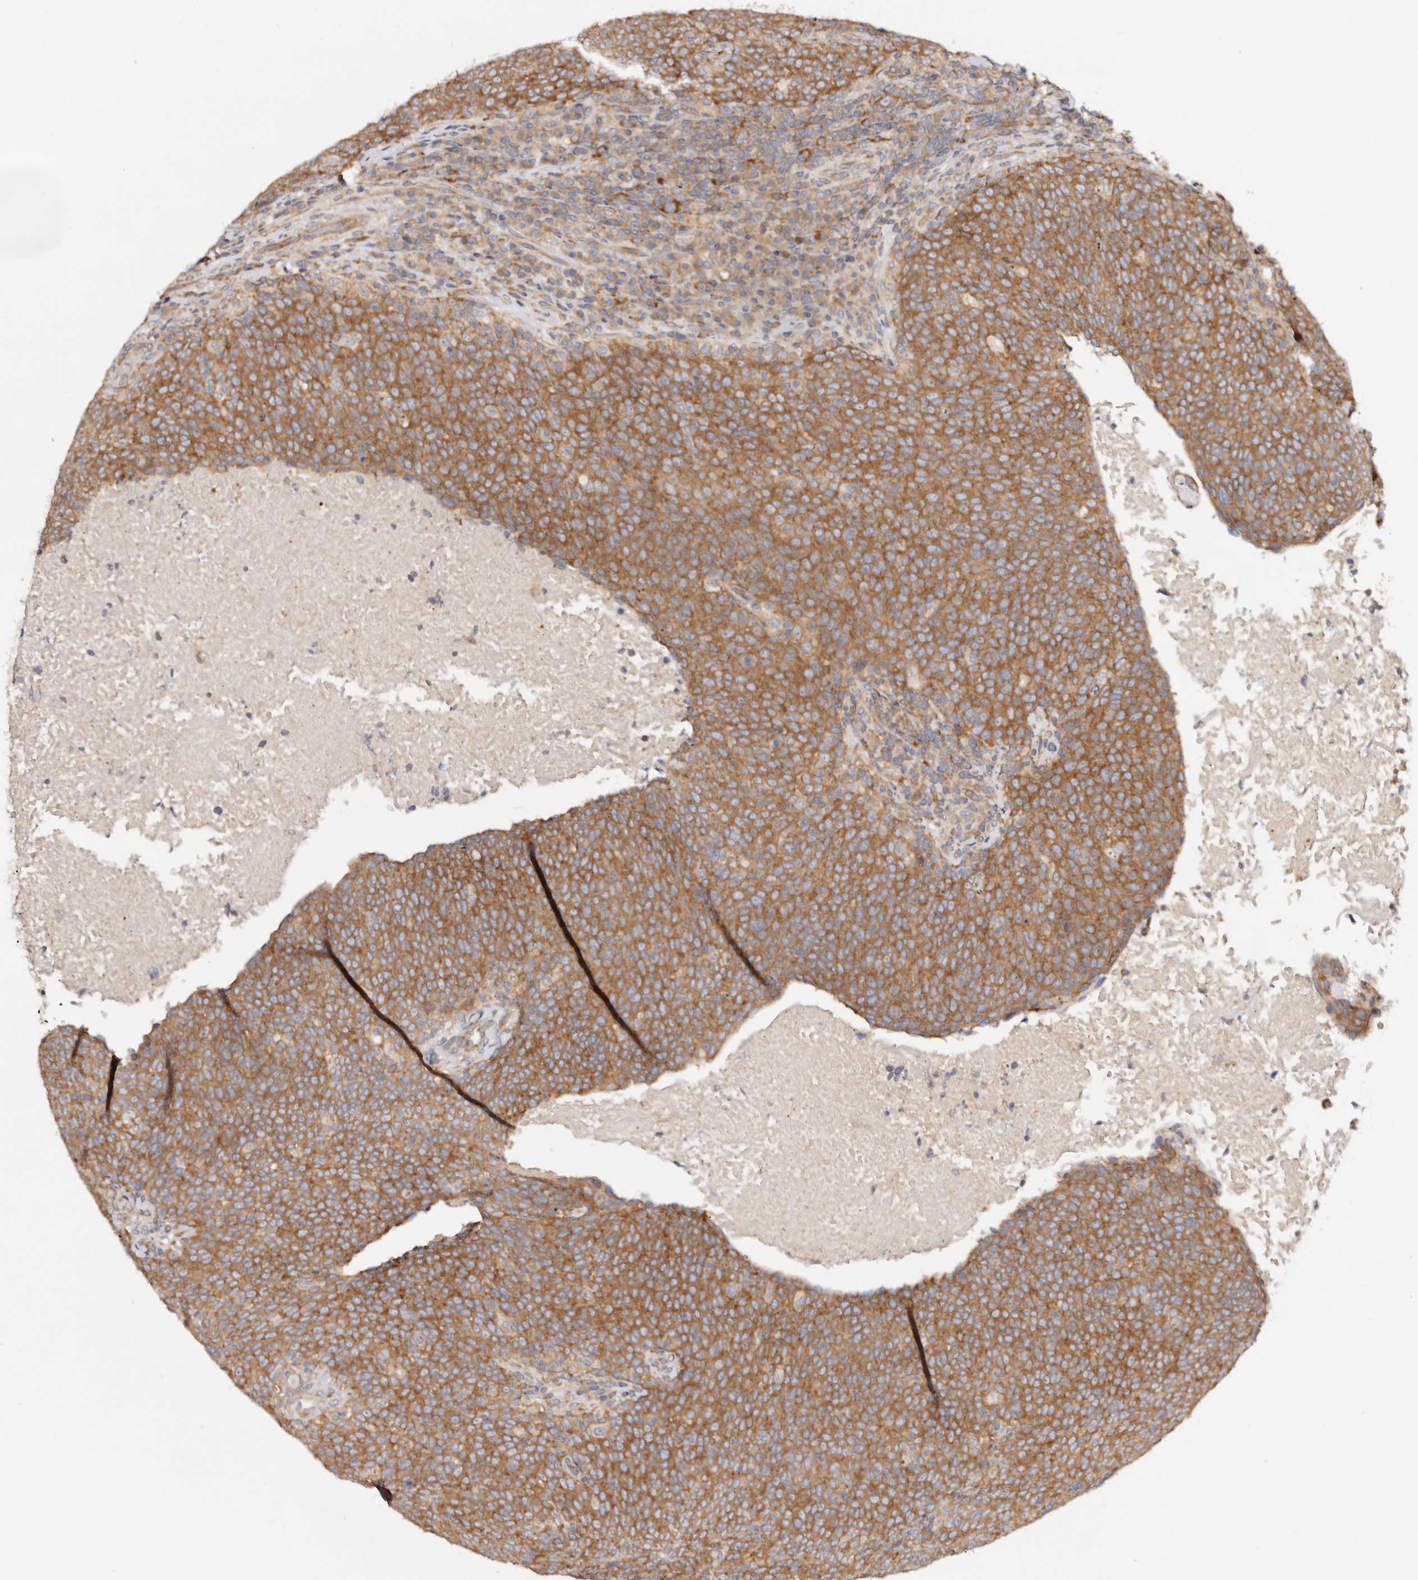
{"staining": {"intensity": "moderate", "quantity": ">75%", "location": "cytoplasmic/membranous"}, "tissue": "head and neck cancer", "cell_type": "Tumor cells", "image_type": "cancer", "snomed": [{"axis": "morphology", "description": "Squamous cell carcinoma, NOS"}, {"axis": "morphology", "description": "Squamous cell carcinoma, metastatic, NOS"}, {"axis": "topography", "description": "Lymph node"}, {"axis": "topography", "description": "Head-Neck"}], "caption": "Head and neck cancer tissue displays moderate cytoplasmic/membranous positivity in approximately >75% of tumor cells, visualized by immunohistochemistry. The staining was performed using DAB, with brown indicating positive protein expression. Nuclei are stained blue with hematoxylin.", "gene": "GNA13", "patient": {"sex": "male", "age": 62}}